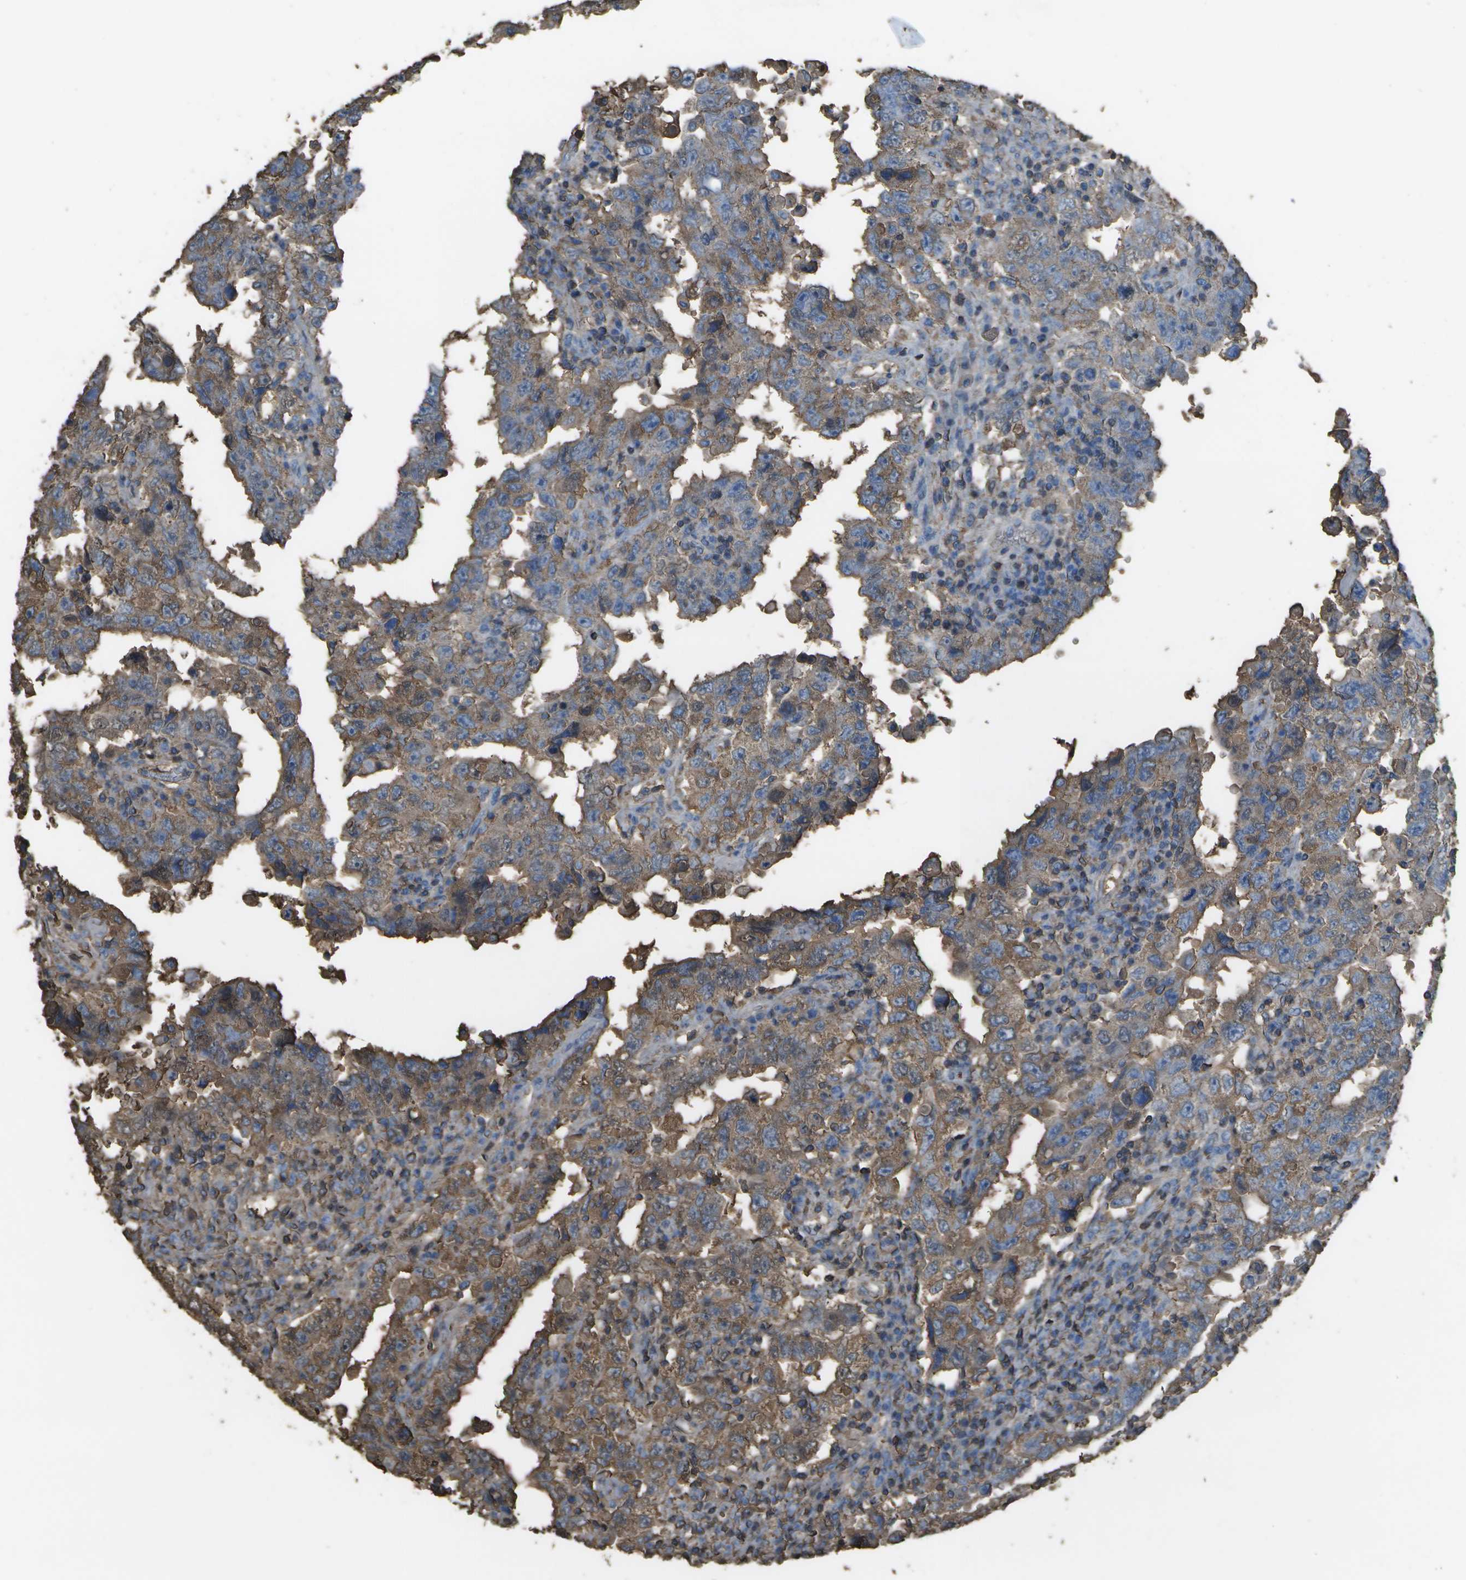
{"staining": {"intensity": "moderate", "quantity": ">75%", "location": "cytoplasmic/membranous"}, "tissue": "testis cancer", "cell_type": "Tumor cells", "image_type": "cancer", "snomed": [{"axis": "morphology", "description": "Carcinoma, Embryonal, NOS"}, {"axis": "topography", "description": "Testis"}], "caption": "A brown stain highlights moderate cytoplasmic/membranous positivity of a protein in human testis cancer (embryonal carcinoma) tumor cells.", "gene": "CYP4F11", "patient": {"sex": "male", "age": 26}}